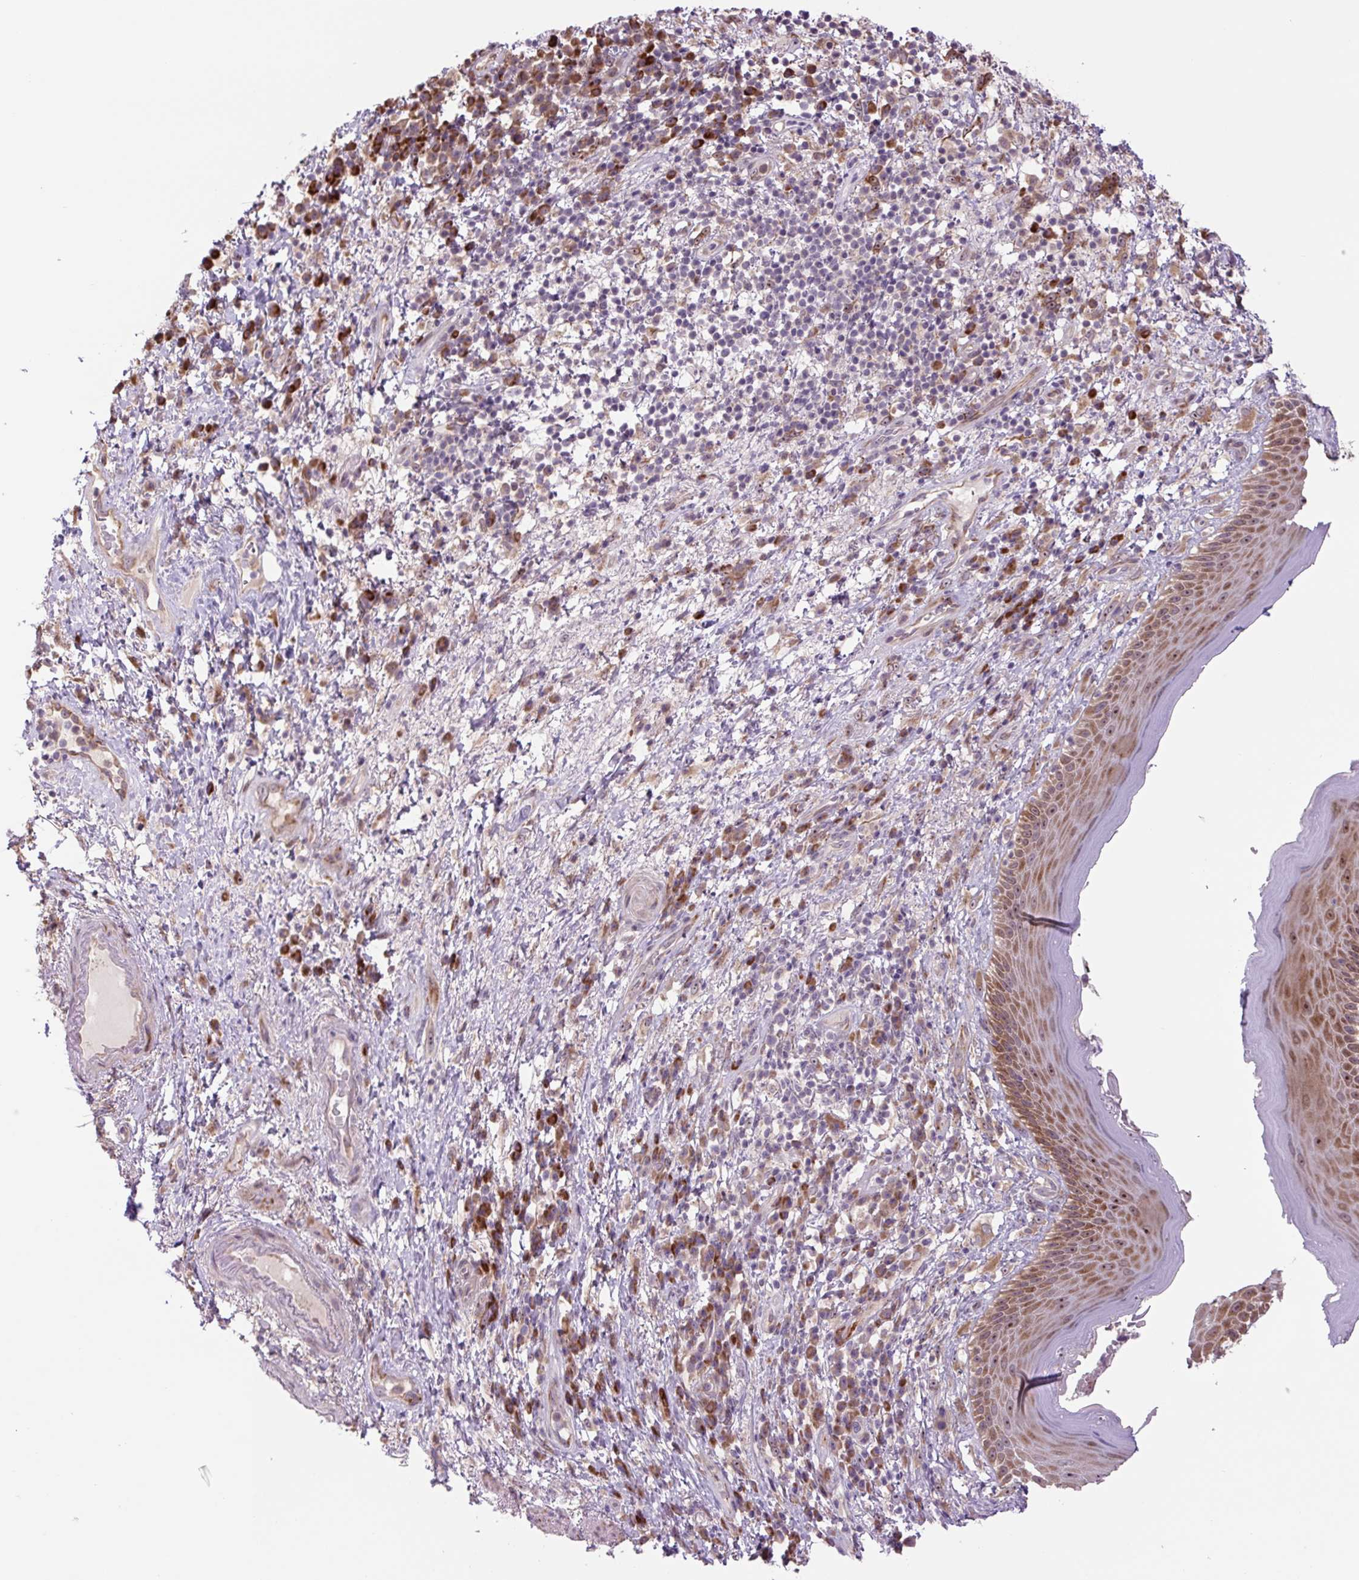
{"staining": {"intensity": "strong", "quantity": "25%-75%", "location": "cytoplasmic/membranous,nuclear"}, "tissue": "skin", "cell_type": "Epidermal cells", "image_type": "normal", "snomed": [{"axis": "morphology", "description": "Normal tissue, NOS"}, {"axis": "topography", "description": "Anal"}], "caption": "High-magnification brightfield microscopy of normal skin stained with DAB (brown) and counterstained with hematoxylin (blue). epidermal cells exhibit strong cytoplasmic/membranous,nuclear staining is identified in approximately25%-75% of cells.", "gene": "PLA2G4A", "patient": {"sex": "male", "age": 78}}